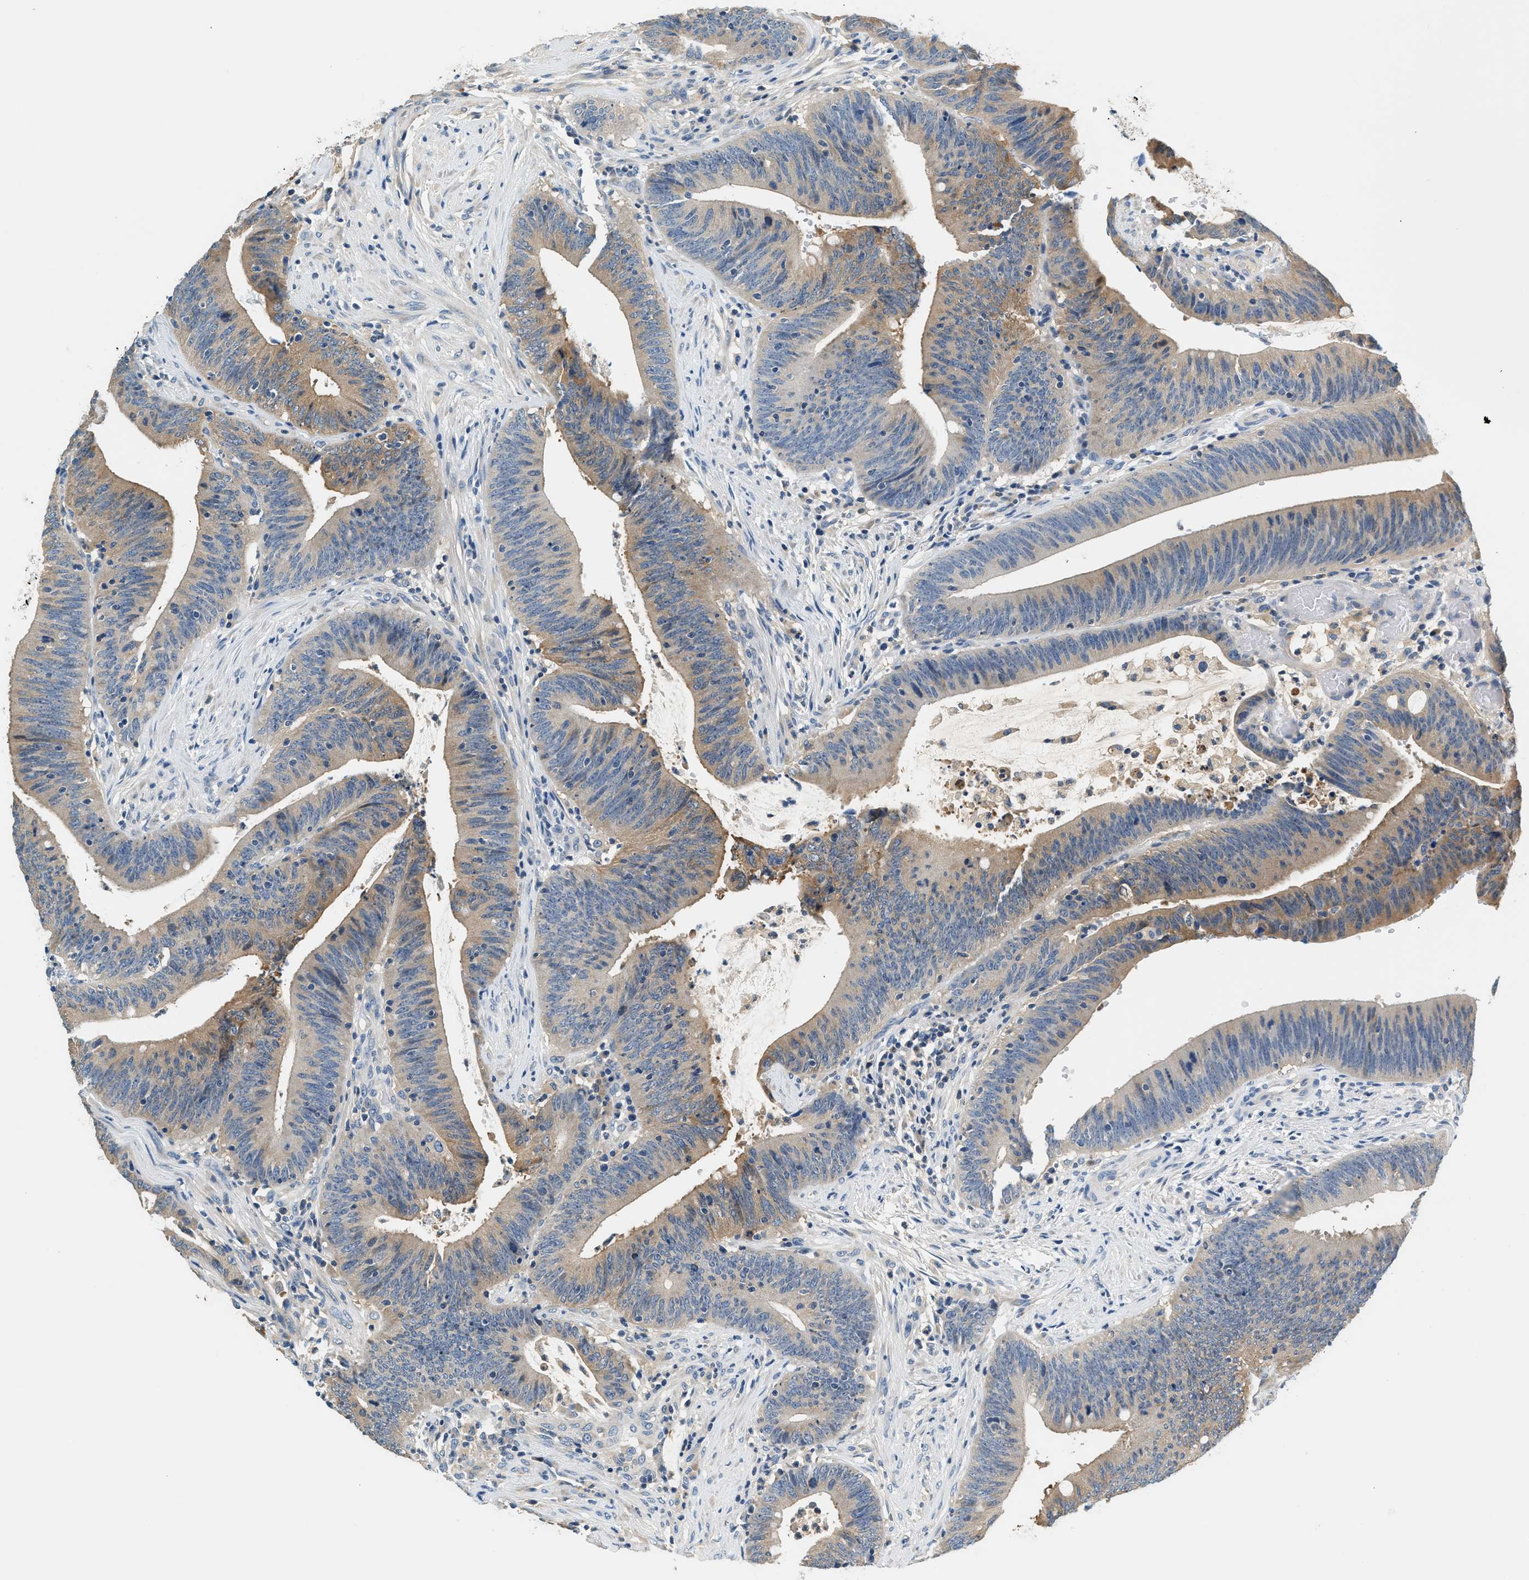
{"staining": {"intensity": "moderate", "quantity": "25%-75%", "location": "cytoplasmic/membranous"}, "tissue": "colorectal cancer", "cell_type": "Tumor cells", "image_type": "cancer", "snomed": [{"axis": "morphology", "description": "Normal tissue, NOS"}, {"axis": "morphology", "description": "Adenocarcinoma, NOS"}, {"axis": "topography", "description": "Rectum"}], "caption": "An image of human colorectal adenocarcinoma stained for a protein shows moderate cytoplasmic/membranous brown staining in tumor cells. (Brightfield microscopy of DAB IHC at high magnification).", "gene": "SLC35E1", "patient": {"sex": "female", "age": 66}}